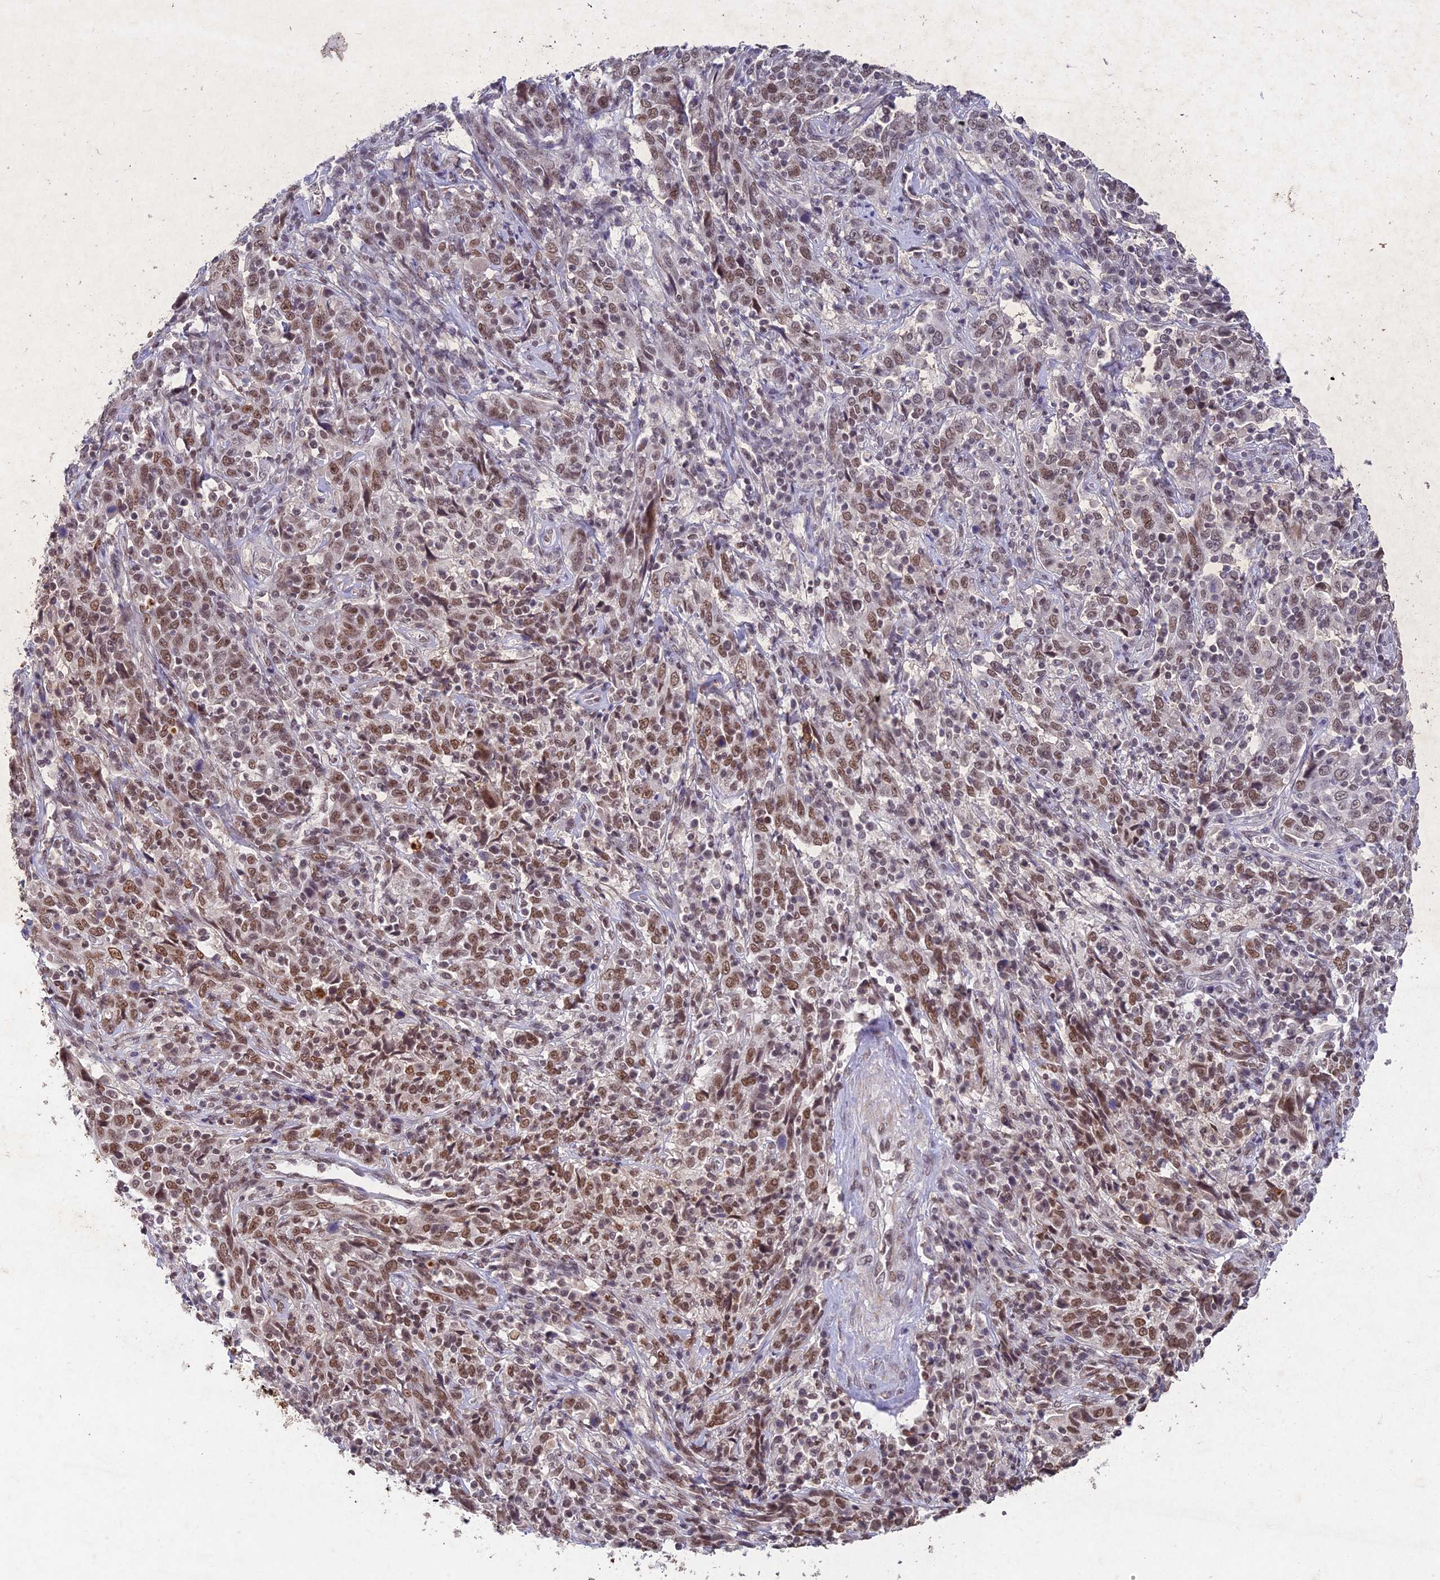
{"staining": {"intensity": "moderate", "quantity": ">75%", "location": "nuclear"}, "tissue": "cervical cancer", "cell_type": "Tumor cells", "image_type": "cancer", "snomed": [{"axis": "morphology", "description": "Squamous cell carcinoma, NOS"}, {"axis": "topography", "description": "Cervix"}], "caption": "Cervical cancer stained with a protein marker exhibits moderate staining in tumor cells.", "gene": "RAVER1", "patient": {"sex": "female", "age": 46}}